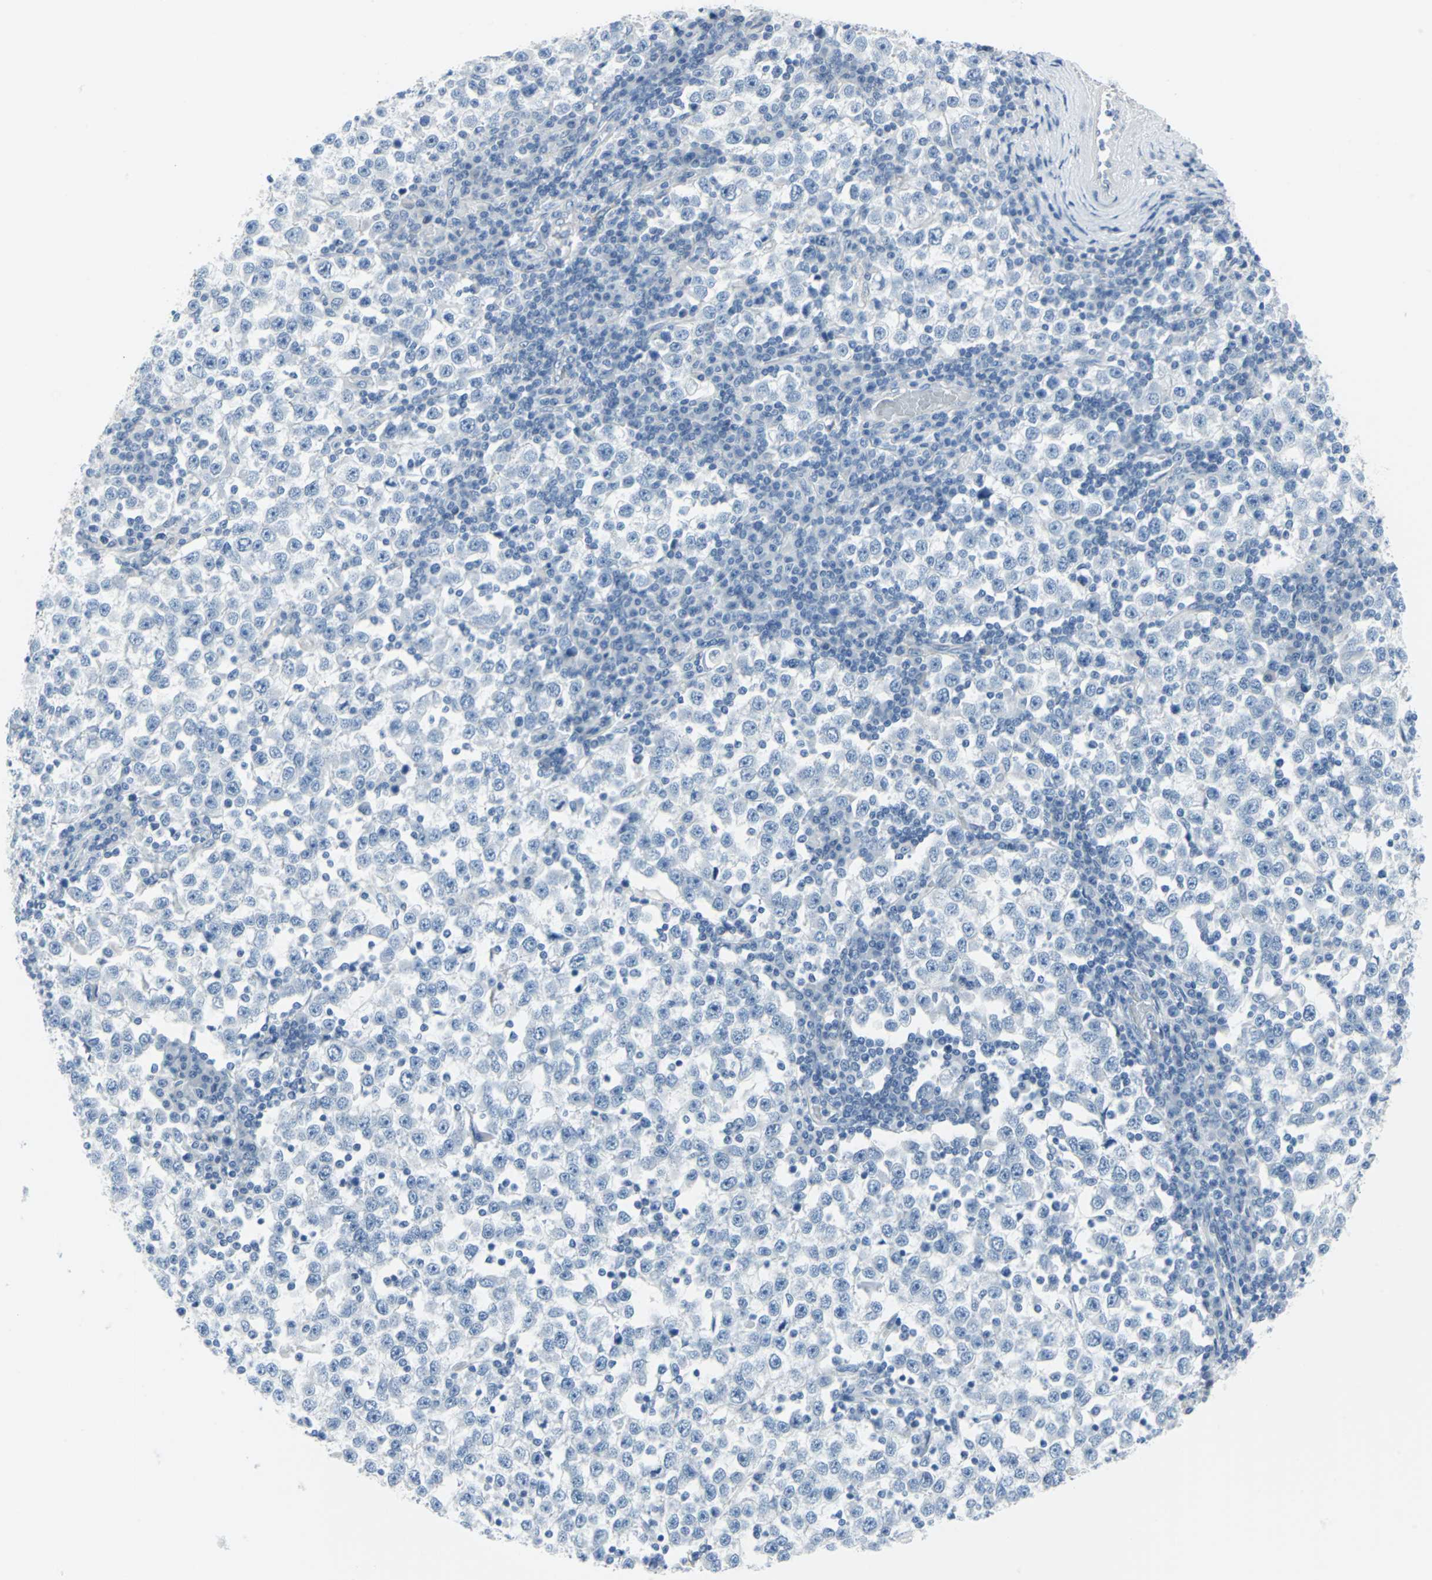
{"staining": {"intensity": "negative", "quantity": "none", "location": "none"}, "tissue": "testis cancer", "cell_type": "Tumor cells", "image_type": "cancer", "snomed": [{"axis": "morphology", "description": "Seminoma, NOS"}, {"axis": "topography", "description": "Testis"}], "caption": "The micrograph exhibits no significant expression in tumor cells of testis cancer (seminoma). The staining is performed using DAB brown chromogen with nuclei counter-stained in using hematoxylin.", "gene": "CYB5A", "patient": {"sex": "male", "age": 65}}